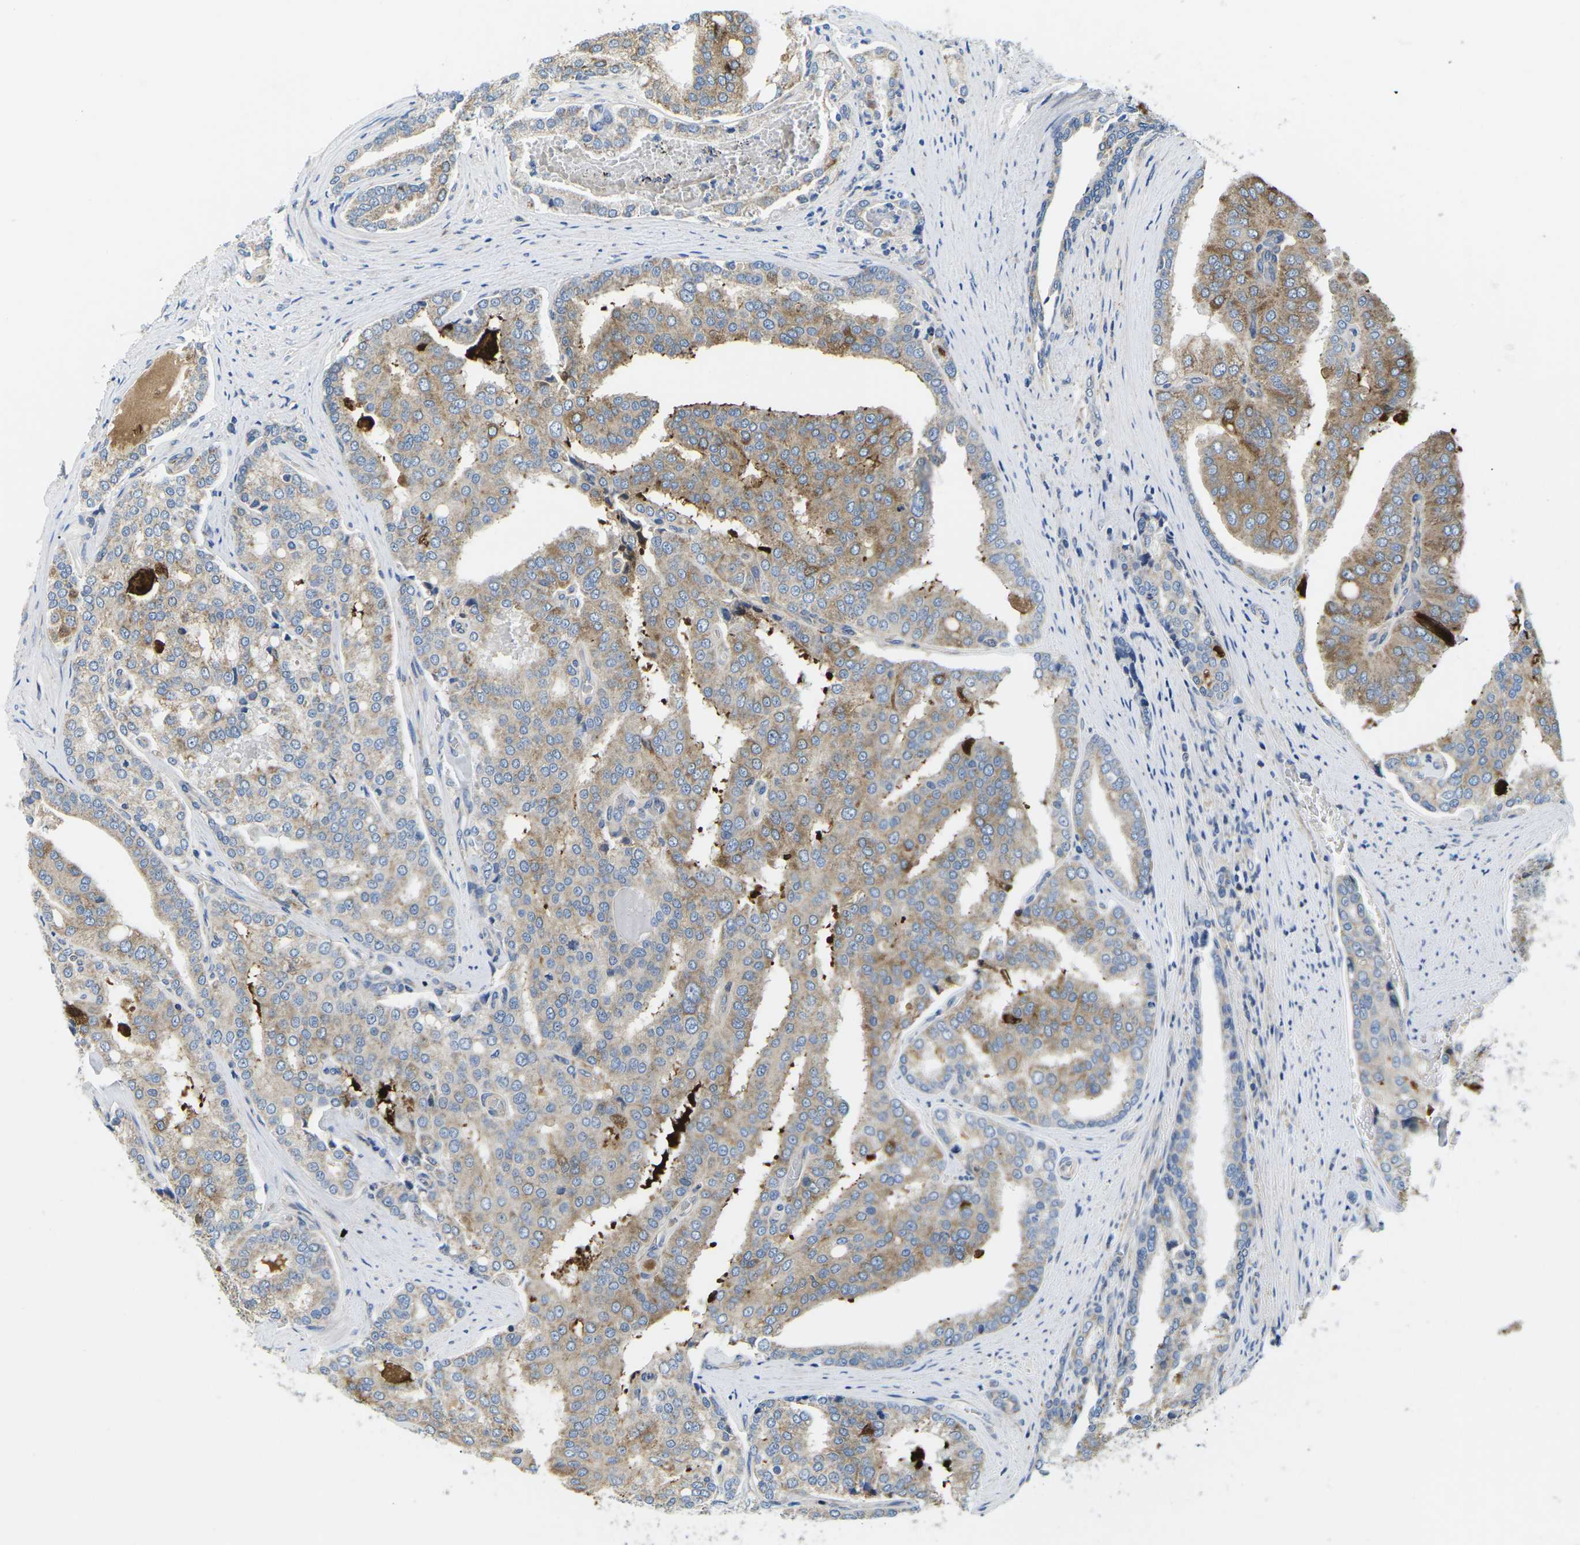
{"staining": {"intensity": "moderate", "quantity": "25%-75%", "location": "cytoplasmic/membranous"}, "tissue": "prostate cancer", "cell_type": "Tumor cells", "image_type": "cancer", "snomed": [{"axis": "morphology", "description": "Adenocarcinoma, High grade"}, {"axis": "topography", "description": "Prostate"}], "caption": "Protein expression analysis of high-grade adenocarcinoma (prostate) displays moderate cytoplasmic/membranous positivity in about 25%-75% of tumor cells. The staining was performed using DAB, with brown indicating positive protein expression. Nuclei are stained blue with hematoxylin.", "gene": "TMEFF2", "patient": {"sex": "male", "age": 50}}